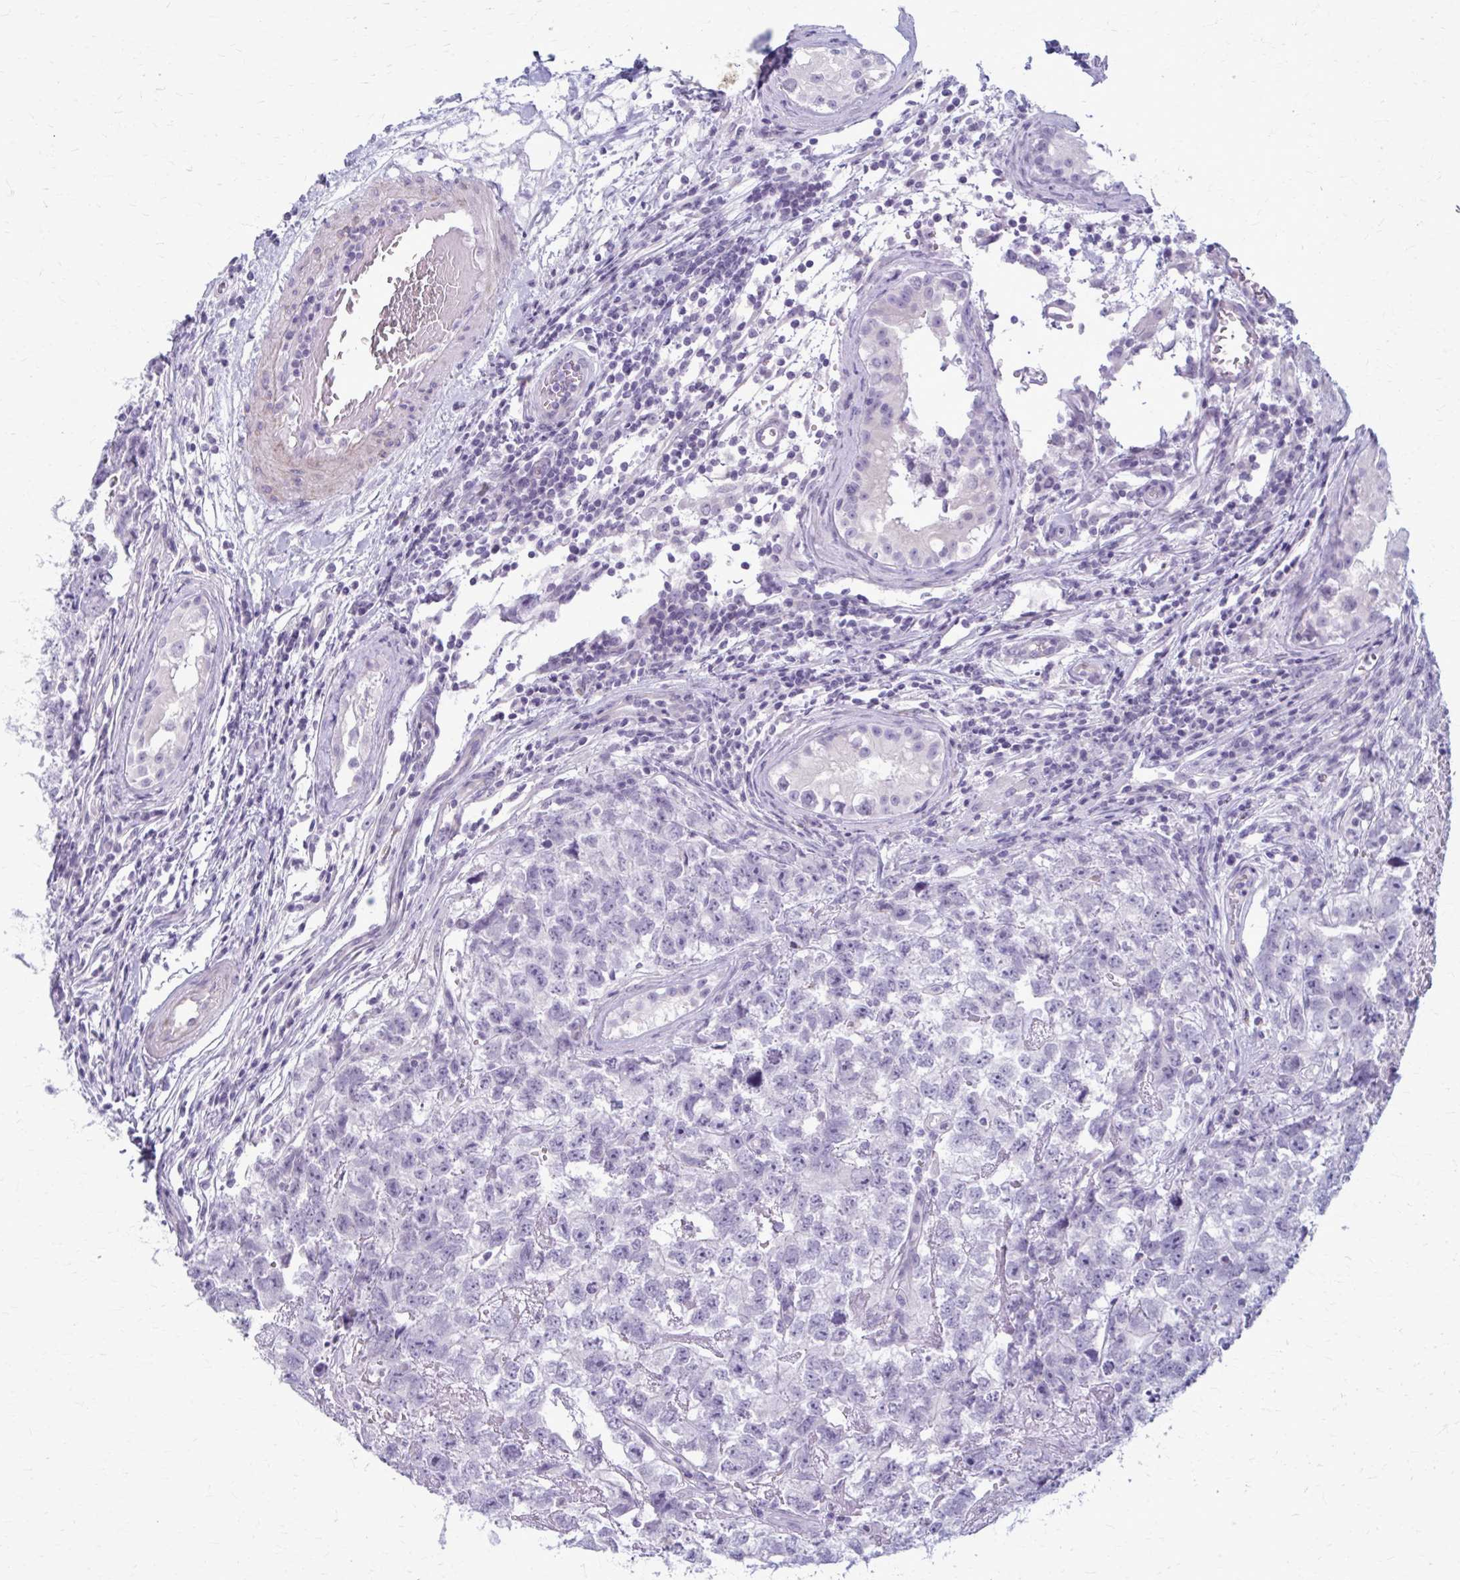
{"staining": {"intensity": "negative", "quantity": "none", "location": "none"}, "tissue": "testis cancer", "cell_type": "Tumor cells", "image_type": "cancer", "snomed": [{"axis": "morphology", "description": "Carcinoma, Embryonal, NOS"}, {"axis": "topography", "description": "Testis"}], "caption": "Immunohistochemistry micrograph of neoplastic tissue: human testis cancer stained with DAB (3,3'-diaminobenzidine) exhibits no significant protein positivity in tumor cells.", "gene": "CASQ2", "patient": {"sex": "male", "age": 22}}